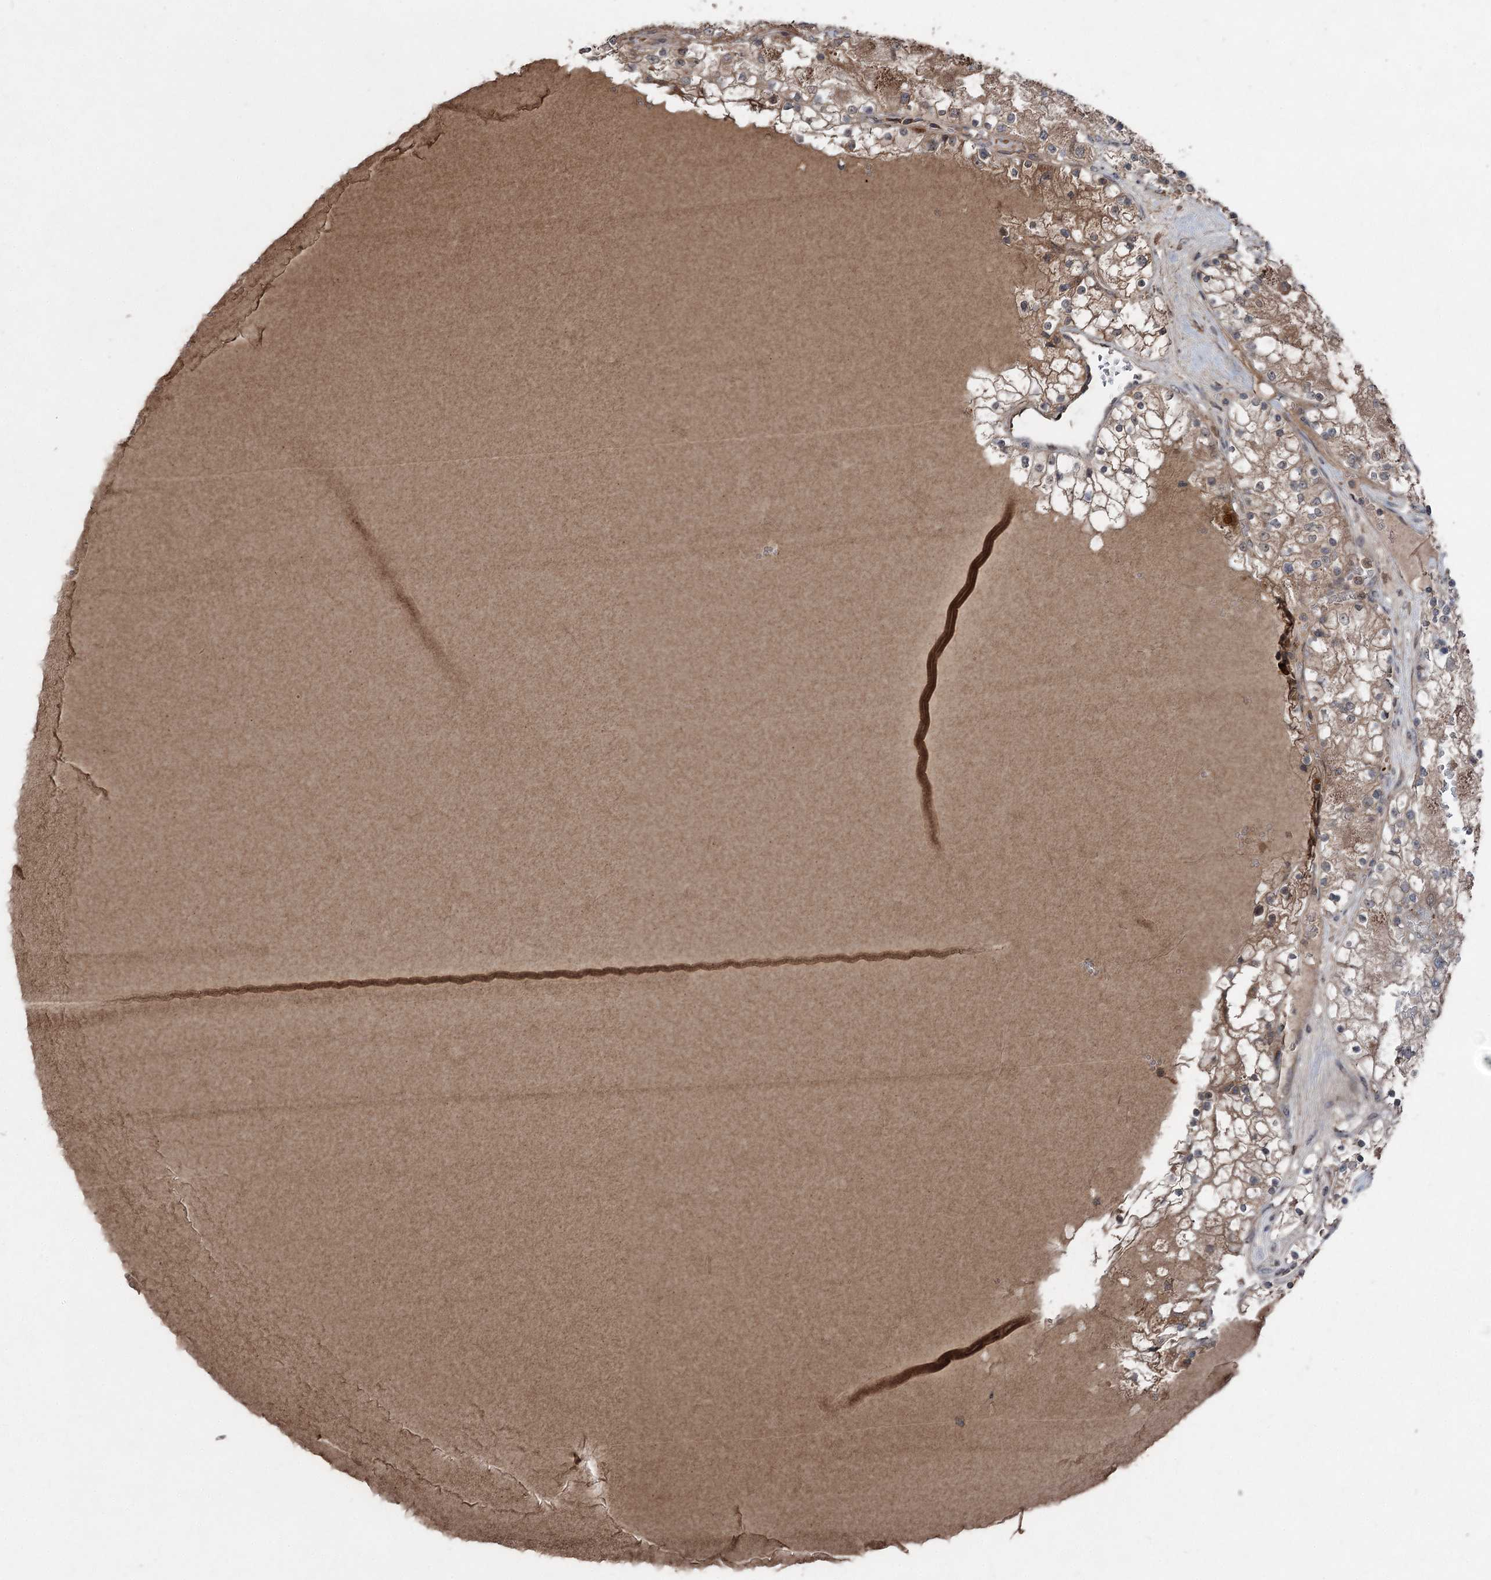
{"staining": {"intensity": "moderate", "quantity": "25%-75%", "location": "cytoplasmic/membranous"}, "tissue": "renal cancer", "cell_type": "Tumor cells", "image_type": "cancer", "snomed": [{"axis": "morphology", "description": "Normal tissue, NOS"}, {"axis": "morphology", "description": "Adenocarcinoma, NOS"}, {"axis": "topography", "description": "Kidney"}], "caption": "Approximately 25%-75% of tumor cells in renal cancer (adenocarcinoma) demonstrate moderate cytoplasmic/membranous protein expression as visualized by brown immunohistochemical staining.", "gene": "MAPK8IP2", "patient": {"sex": "male", "age": 68}}